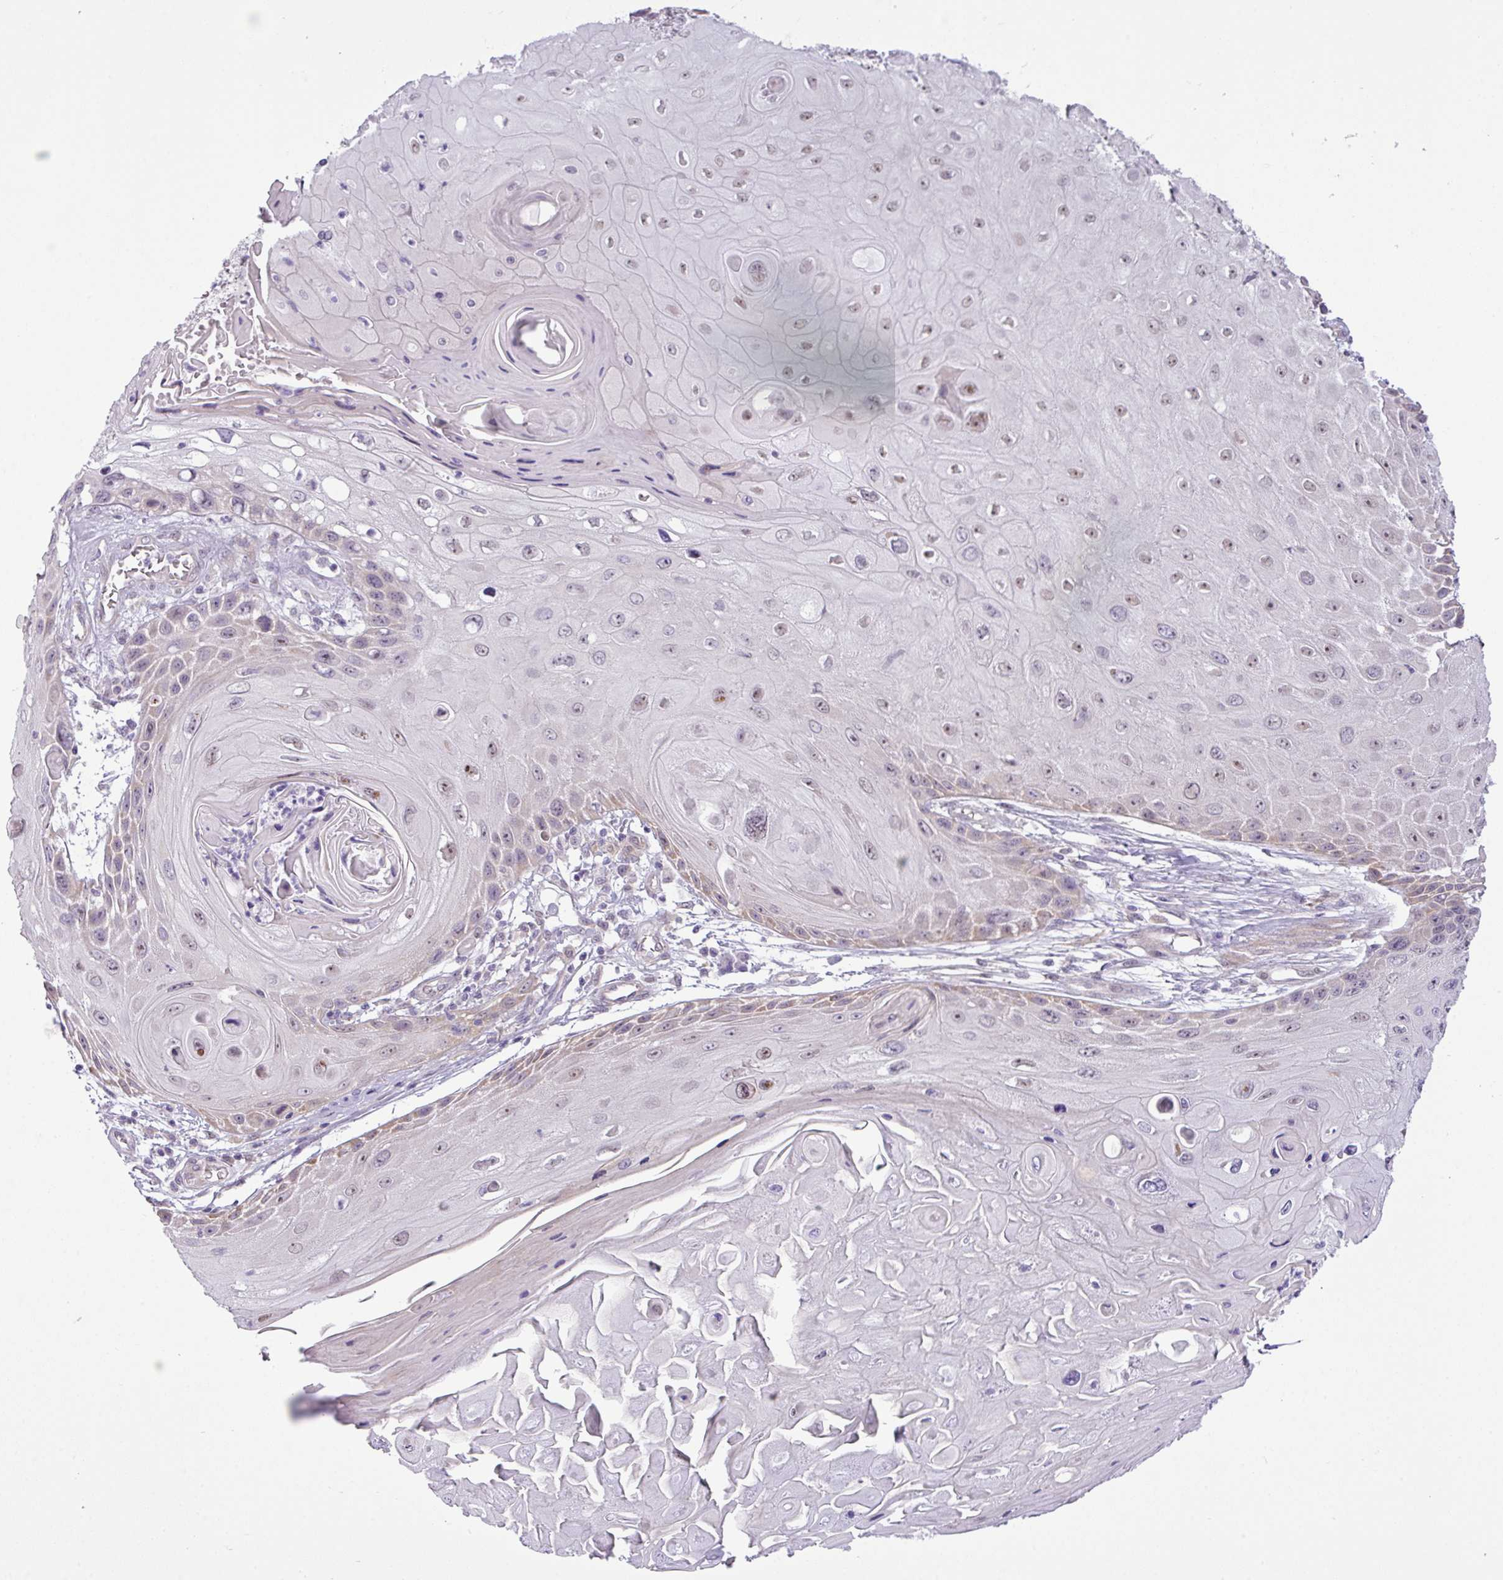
{"staining": {"intensity": "weak", "quantity": "25%-75%", "location": "nuclear"}, "tissue": "skin cancer", "cell_type": "Tumor cells", "image_type": "cancer", "snomed": [{"axis": "morphology", "description": "Squamous cell carcinoma, NOS"}, {"axis": "topography", "description": "Skin"}, {"axis": "topography", "description": "Vulva"}], "caption": "This histopathology image exhibits immunohistochemistry (IHC) staining of human skin squamous cell carcinoma, with low weak nuclear staining in approximately 25%-75% of tumor cells.", "gene": "MAK16", "patient": {"sex": "female", "age": 44}}